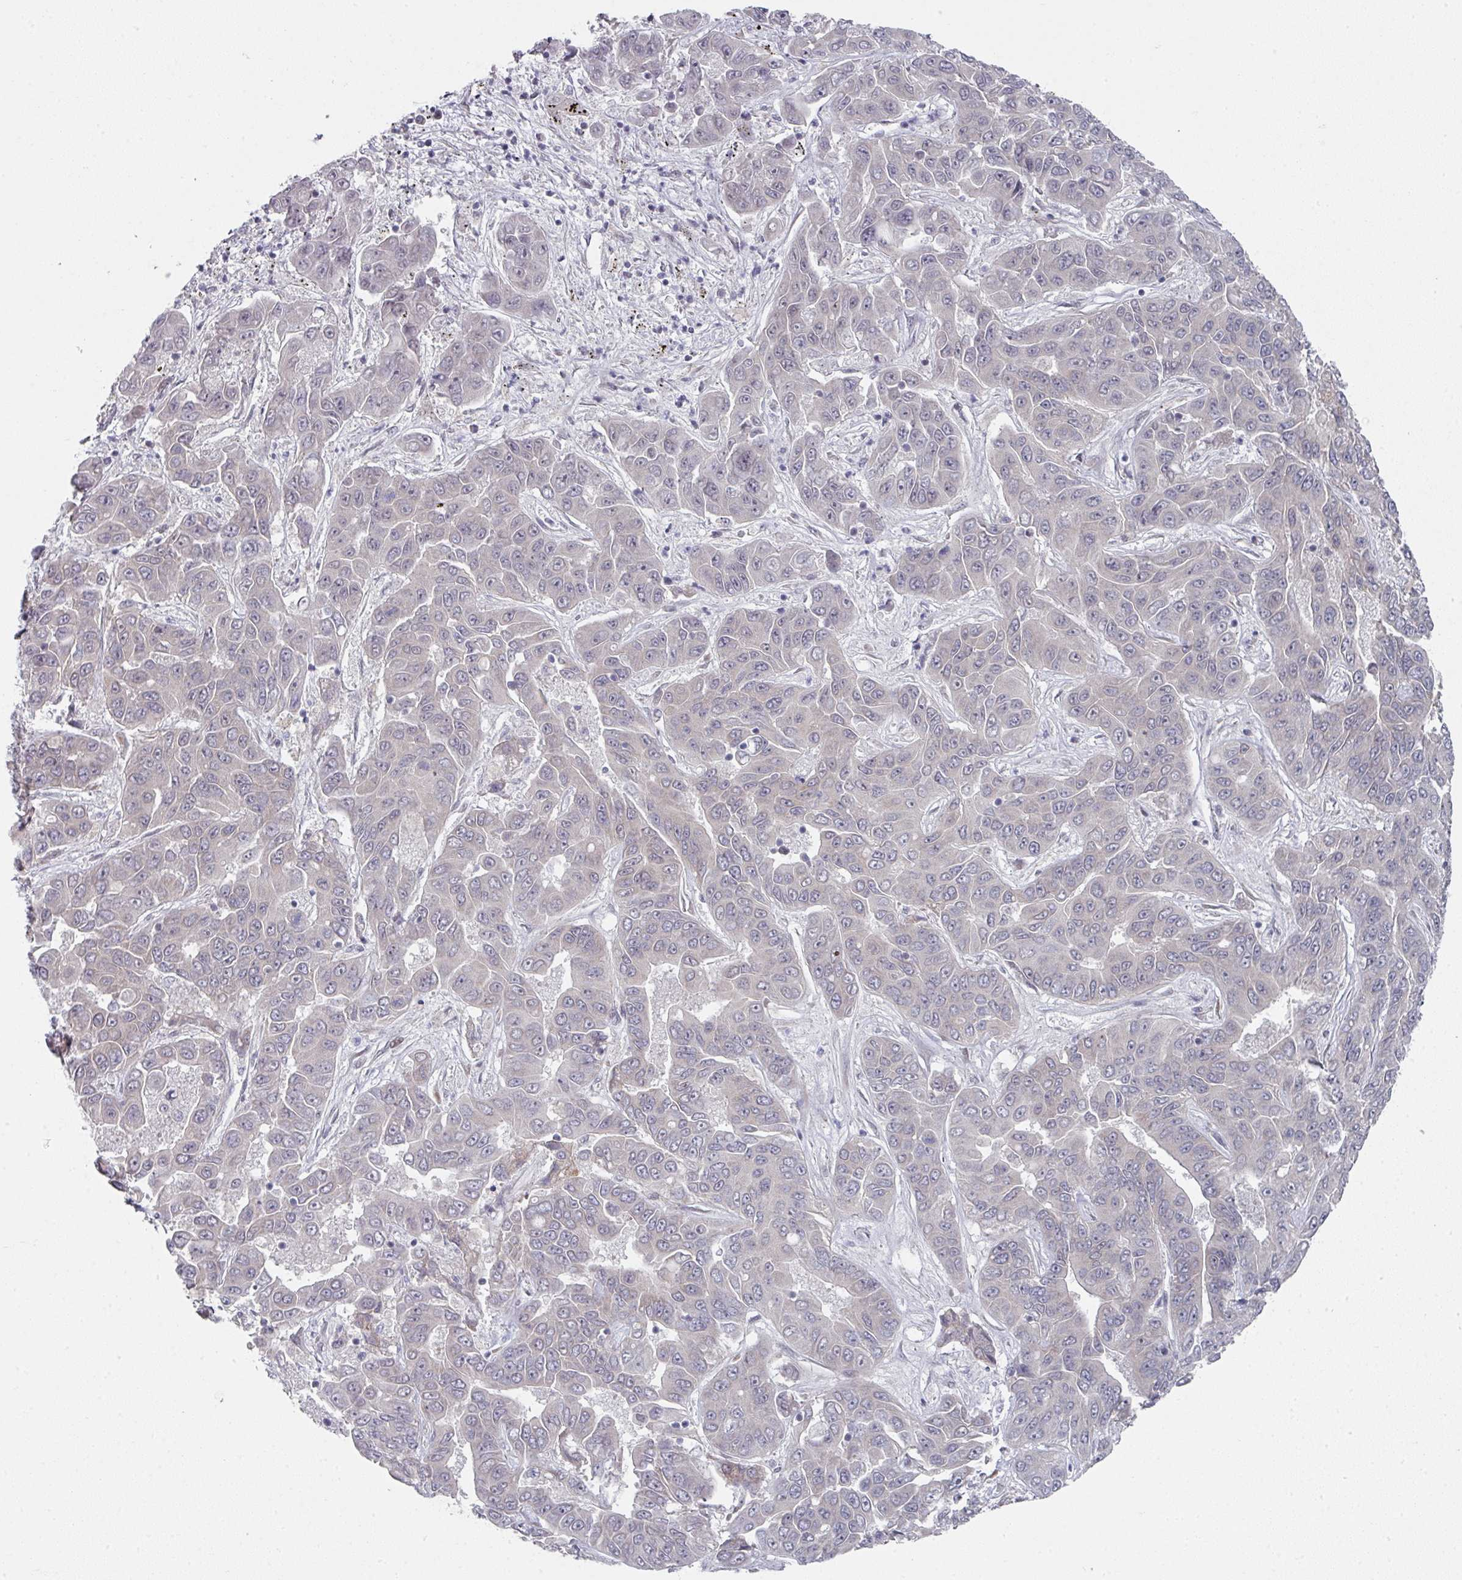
{"staining": {"intensity": "negative", "quantity": "none", "location": "none"}, "tissue": "liver cancer", "cell_type": "Tumor cells", "image_type": "cancer", "snomed": [{"axis": "morphology", "description": "Cholangiocarcinoma"}, {"axis": "topography", "description": "Liver"}], "caption": "Human liver cancer stained for a protein using immunohistochemistry demonstrates no positivity in tumor cells.", "gene": "TMCC1", "patient": {"sex": "female", "age": 52}}